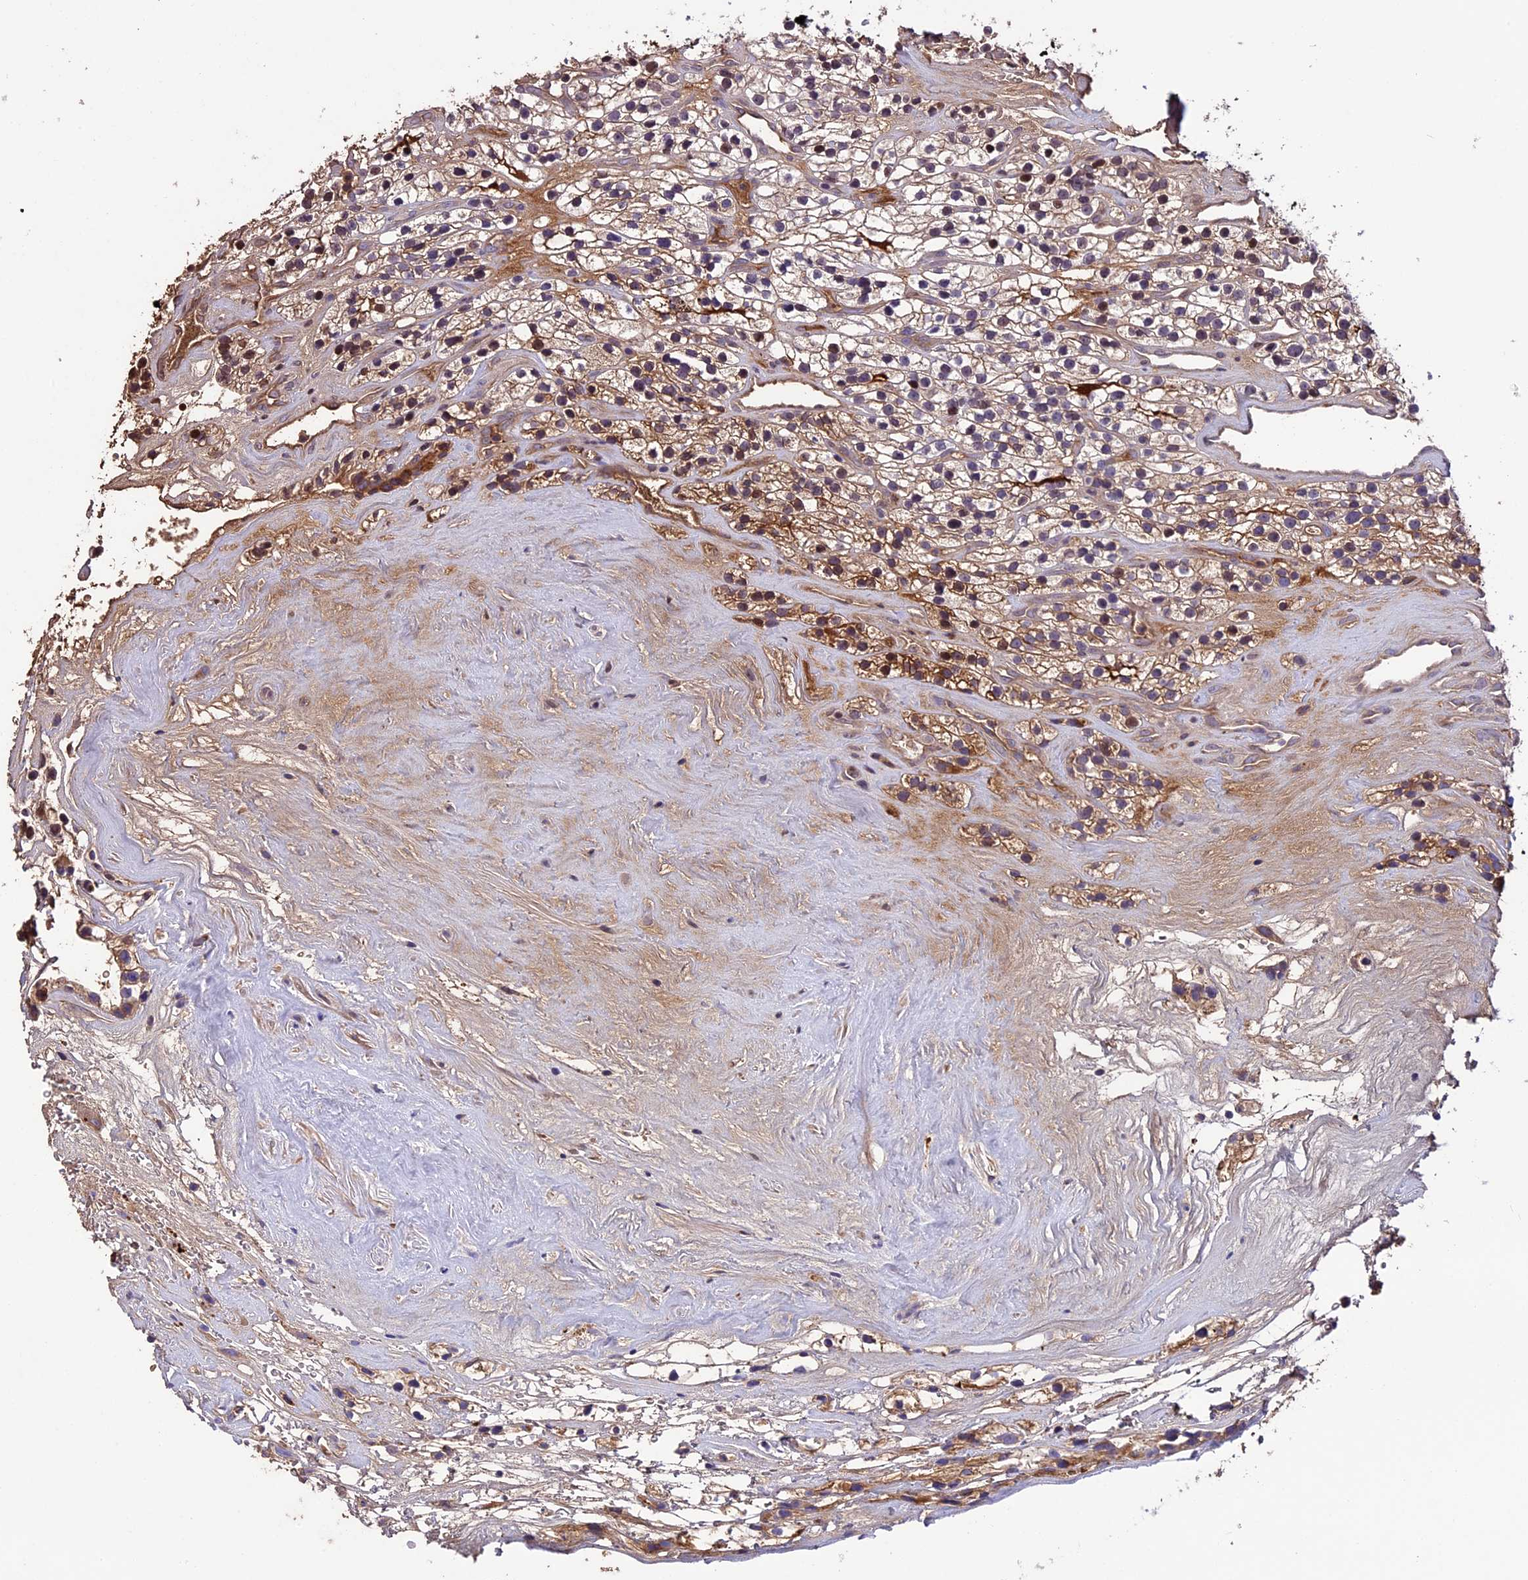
{"staining": {"intensity": "weak", "quantity": ">75%", "location": "cytoplasmic/membranous,nuclear"}, "tissue": "renal cancer", "cell_type": "Tumor cells", "image_type": "cancer", "snomed": [{"axis": "morphology", "description": "Adenocarcinoma, NOS"}, {"axis": "topography", "description": "Kidney"}], "caption": "A micrograph showing weak cytoplasmic/membranous and nuclear expression in approximately >75% of tumor cells in renal cancer (adenocarcinoma), as visualized by brown immunohistochemical staining.", "gene": "TCP11L2", "patient": {"sex": "female", "age": 57}}